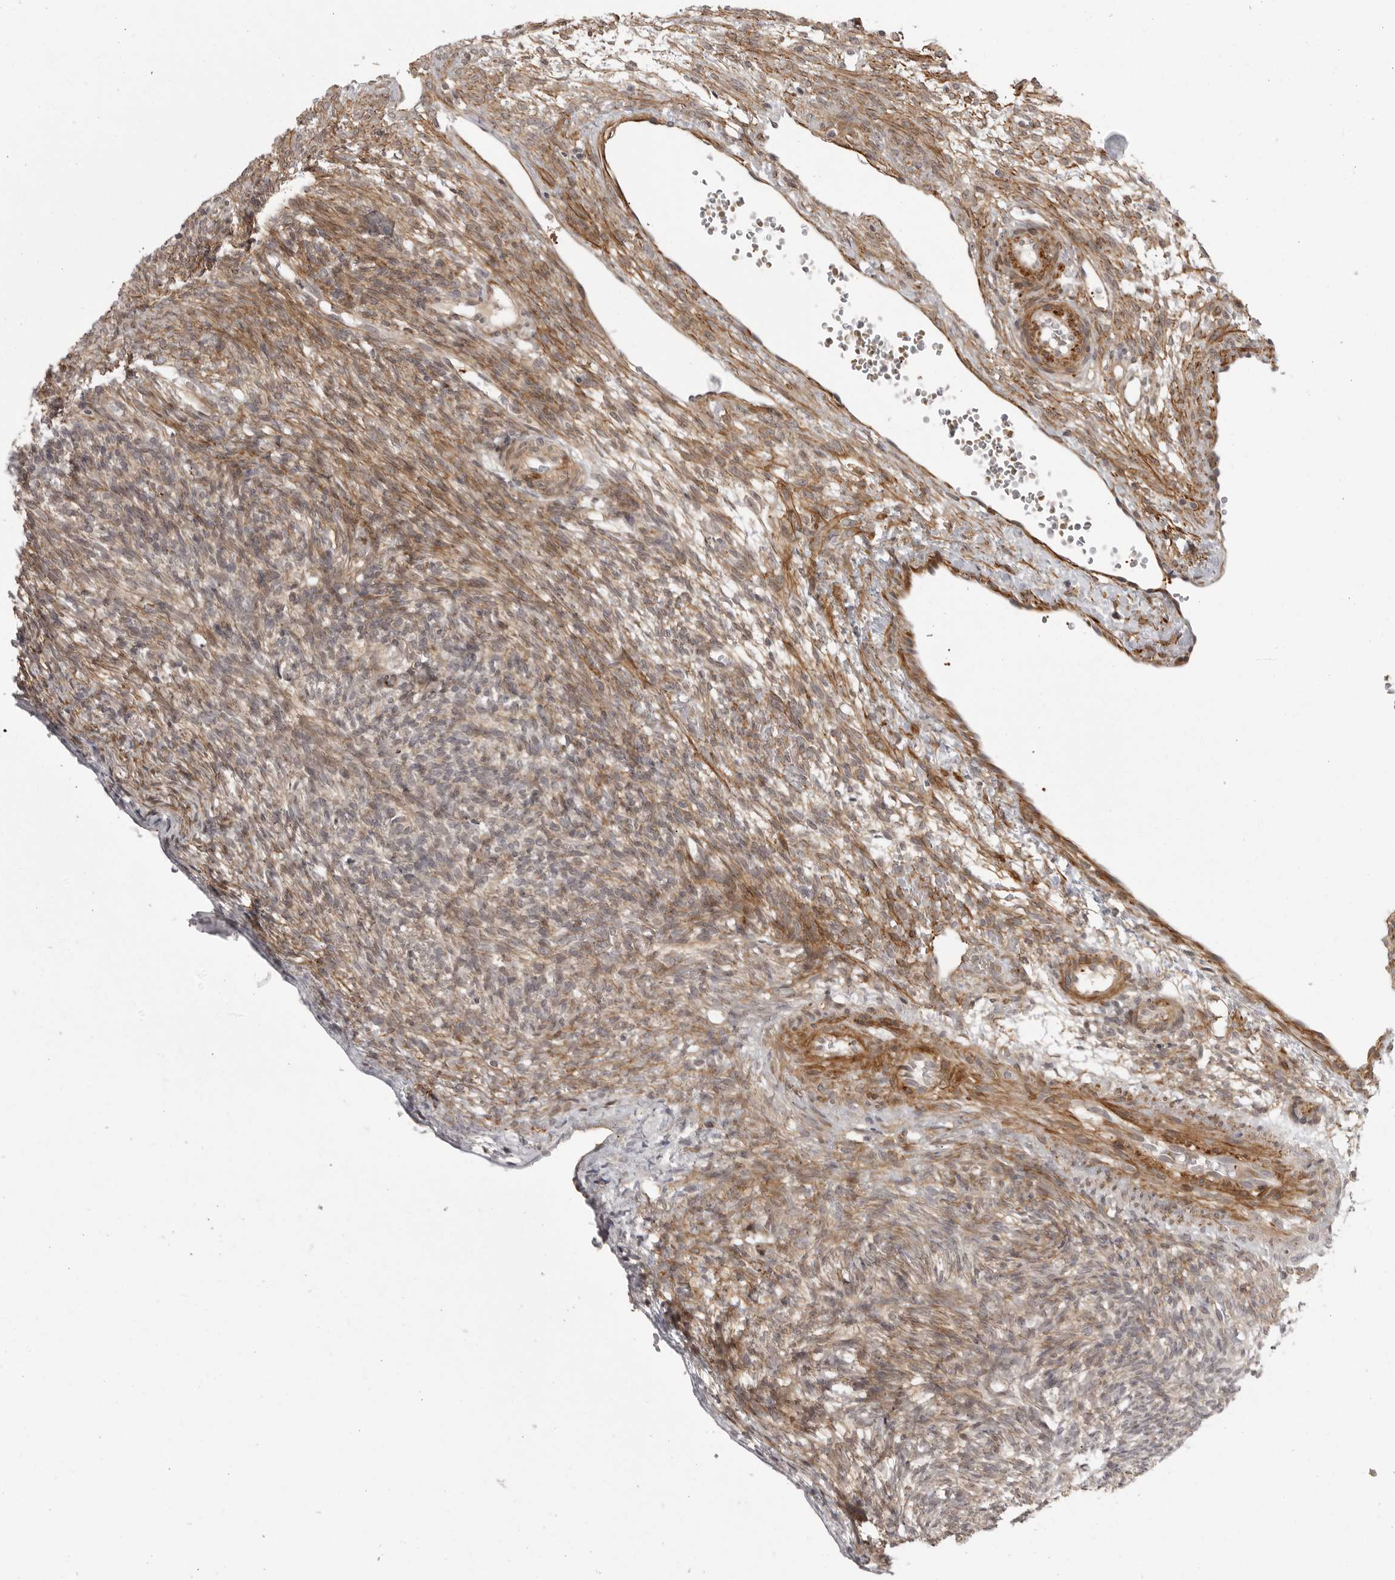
{"staining": {"intensity": "moderate", "quantity": "25%-75%", "location": "cytoplasmic/membranous"}, "tissue": "ovary", "cell_type": "Ovarian stroma cells", "image_type": "normal", "snomed": [{"axis": "morphology", "description": "Normal tissue, NOS"}, {"axis": "topography", "description": "Ovary"}], "caption": "Unremarkable ovary reveals moderate cytoplasmic/membranous staining in about 25%-75% of ovarian stroma cells.", "gene": "TUT4", "patient": {"sex": "female", "age": 34}}